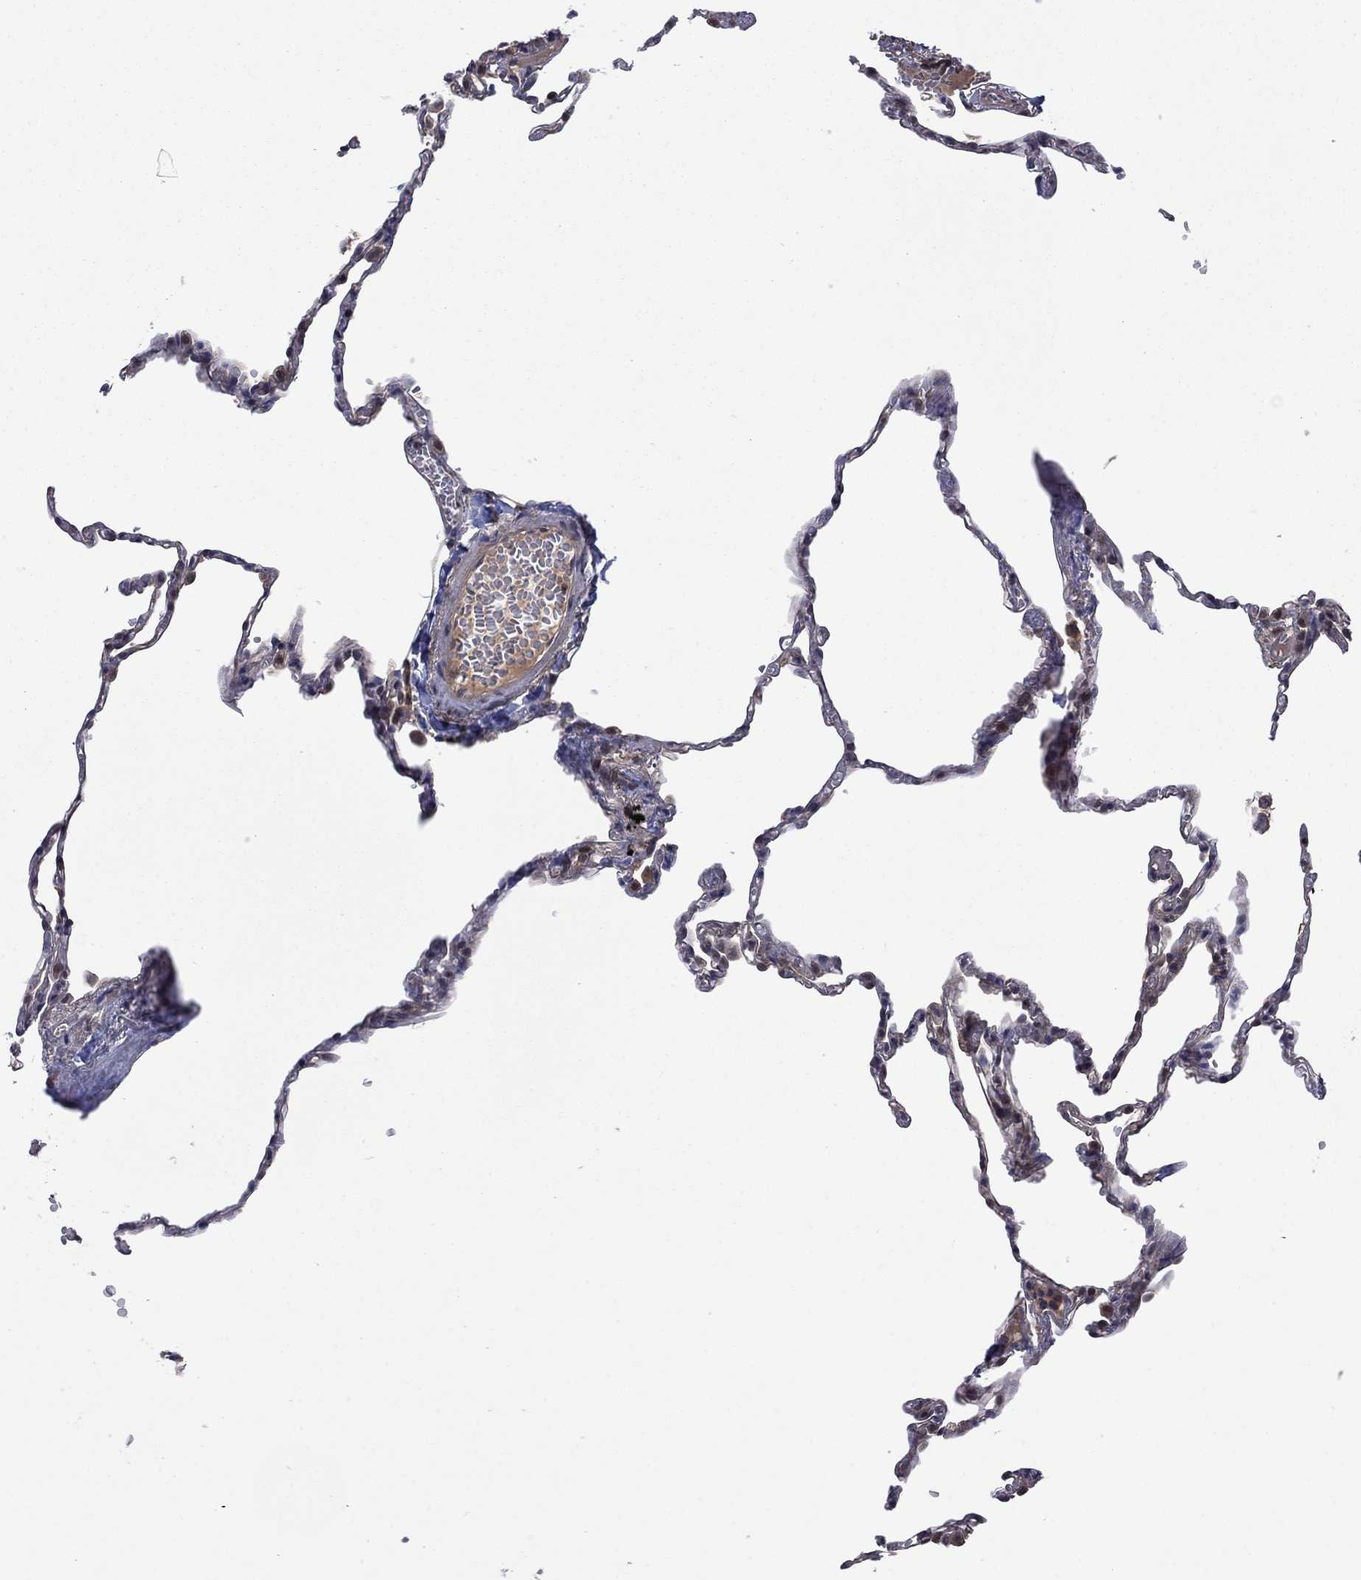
{"staining": {"intensity": "negative", "quantity": "none", "location": "none"}, "tissue": "lung", "cell_type": "Alveolar cells", "image_type": "normal", "snomed": [{"axis": "morphology", "description": "Normal tissue, NOS"}, {"axis": "topography", "description": "Lung"}], "caption": "Alveolar cells are negative for brown protein staining in unremarkable lung. (DAB (3,3'-diaminobenzidine) immunohistochemistry visualized using brightfield microscopy, high magnification).", "gene": "IAH1", "patient": {"sex": "male", "age": 78}}